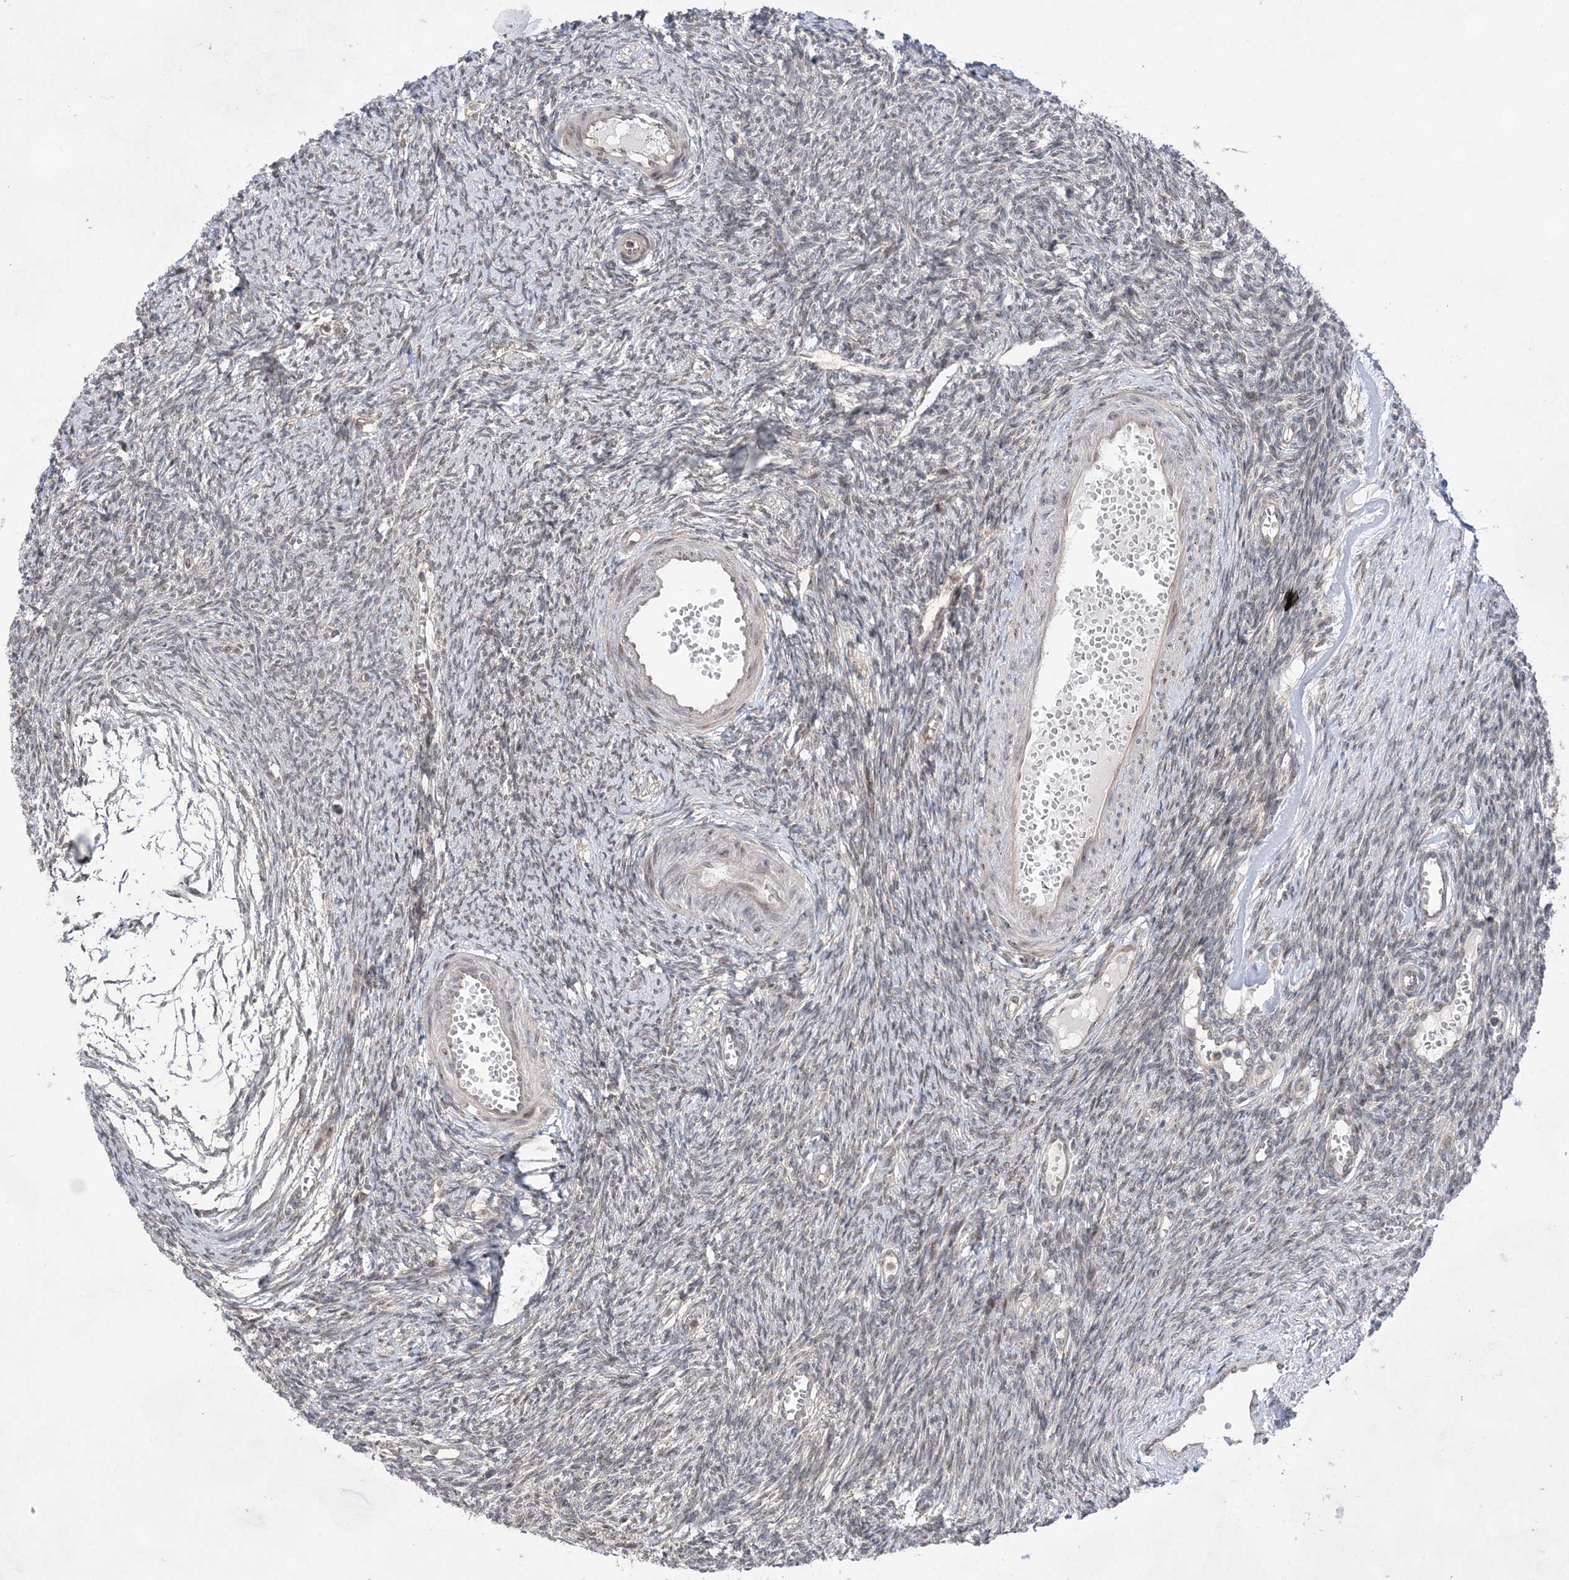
{"staining": {"intensity": "negative", "quantity": "none", "location": "none"}, "tissue": "ovary", "cell_type": "Ovarian stroma cells", "image_type": "normal", "snomed": [{"axis": "morphology", "description": "Normal tissue, NOS"}, {"axis": "morphology", "description": "Cyst, NOS"}, {"axis": "topography", "description": "Ovary"}], "caption": "Immunohistochemistry (IHC) histopathology image of normal human ovary stained for a protein (brown), which shows no positivity in ovarian stroma cells. (DAB (3,3'-diaminobenzidine) immunohistochemistry (IHC) with hematoxylin counter stain).", "gene": "ANAPC15", "patient": {"sex": "female", "age": 33}}